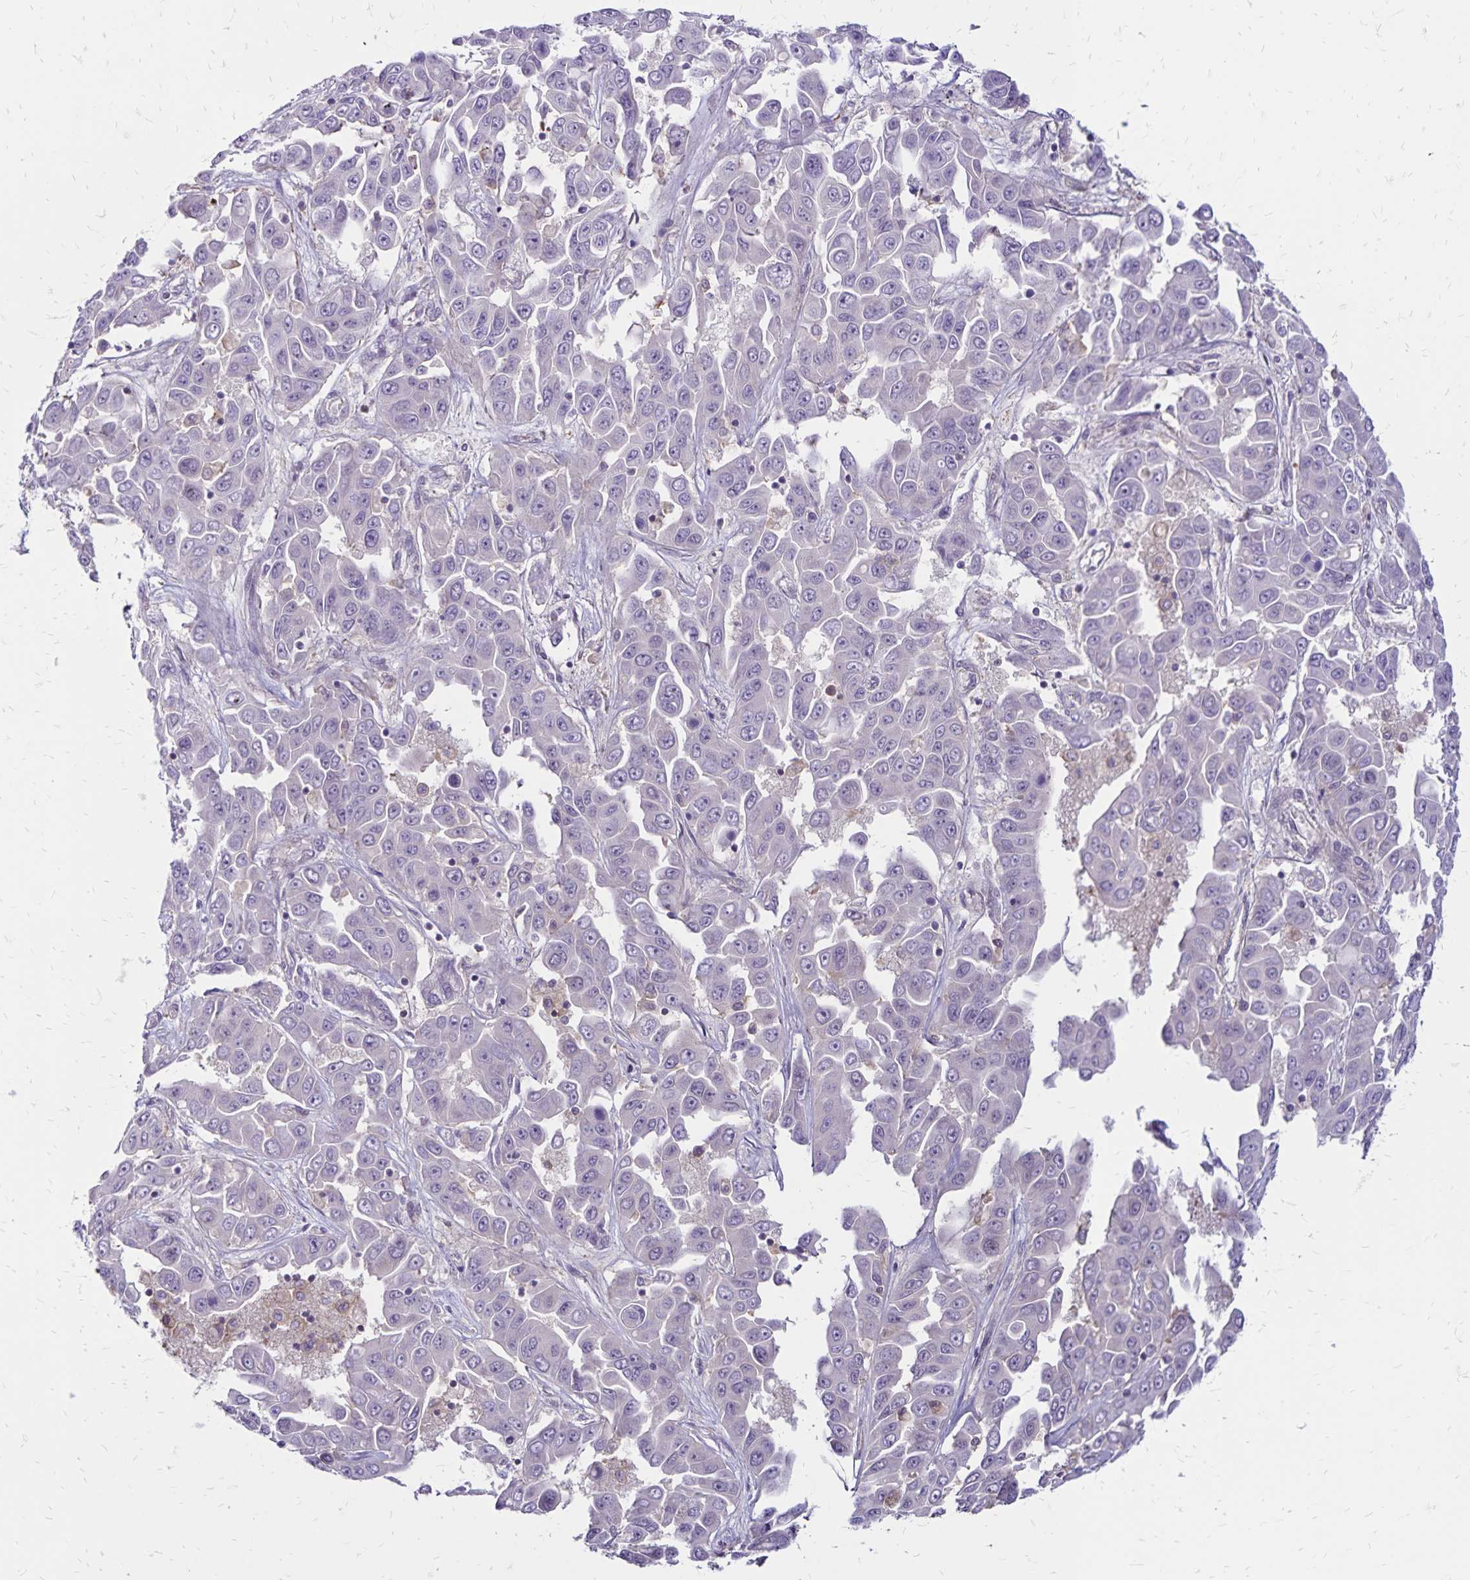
{"staining": {"intensity": "negative", "quantity": "none", "location": "none"}, "tissue": "liver cancer", "cell_type": "Tumor cells", "image_type": "cancer", "snomed": [{"axis": "morphology", "description": "Cholangiocarcinoma"}, {"axis": "topography", "description": "Liver"}], "caption": "DAB (3,3'-diaminobenzidine) immunohistochemical staining of human liver cancer (cholangiocarcinoma) exhibits no significant expression in tumor cells.", "gene": "FSD1", "patient": {"sex": "female", "age": 52}}